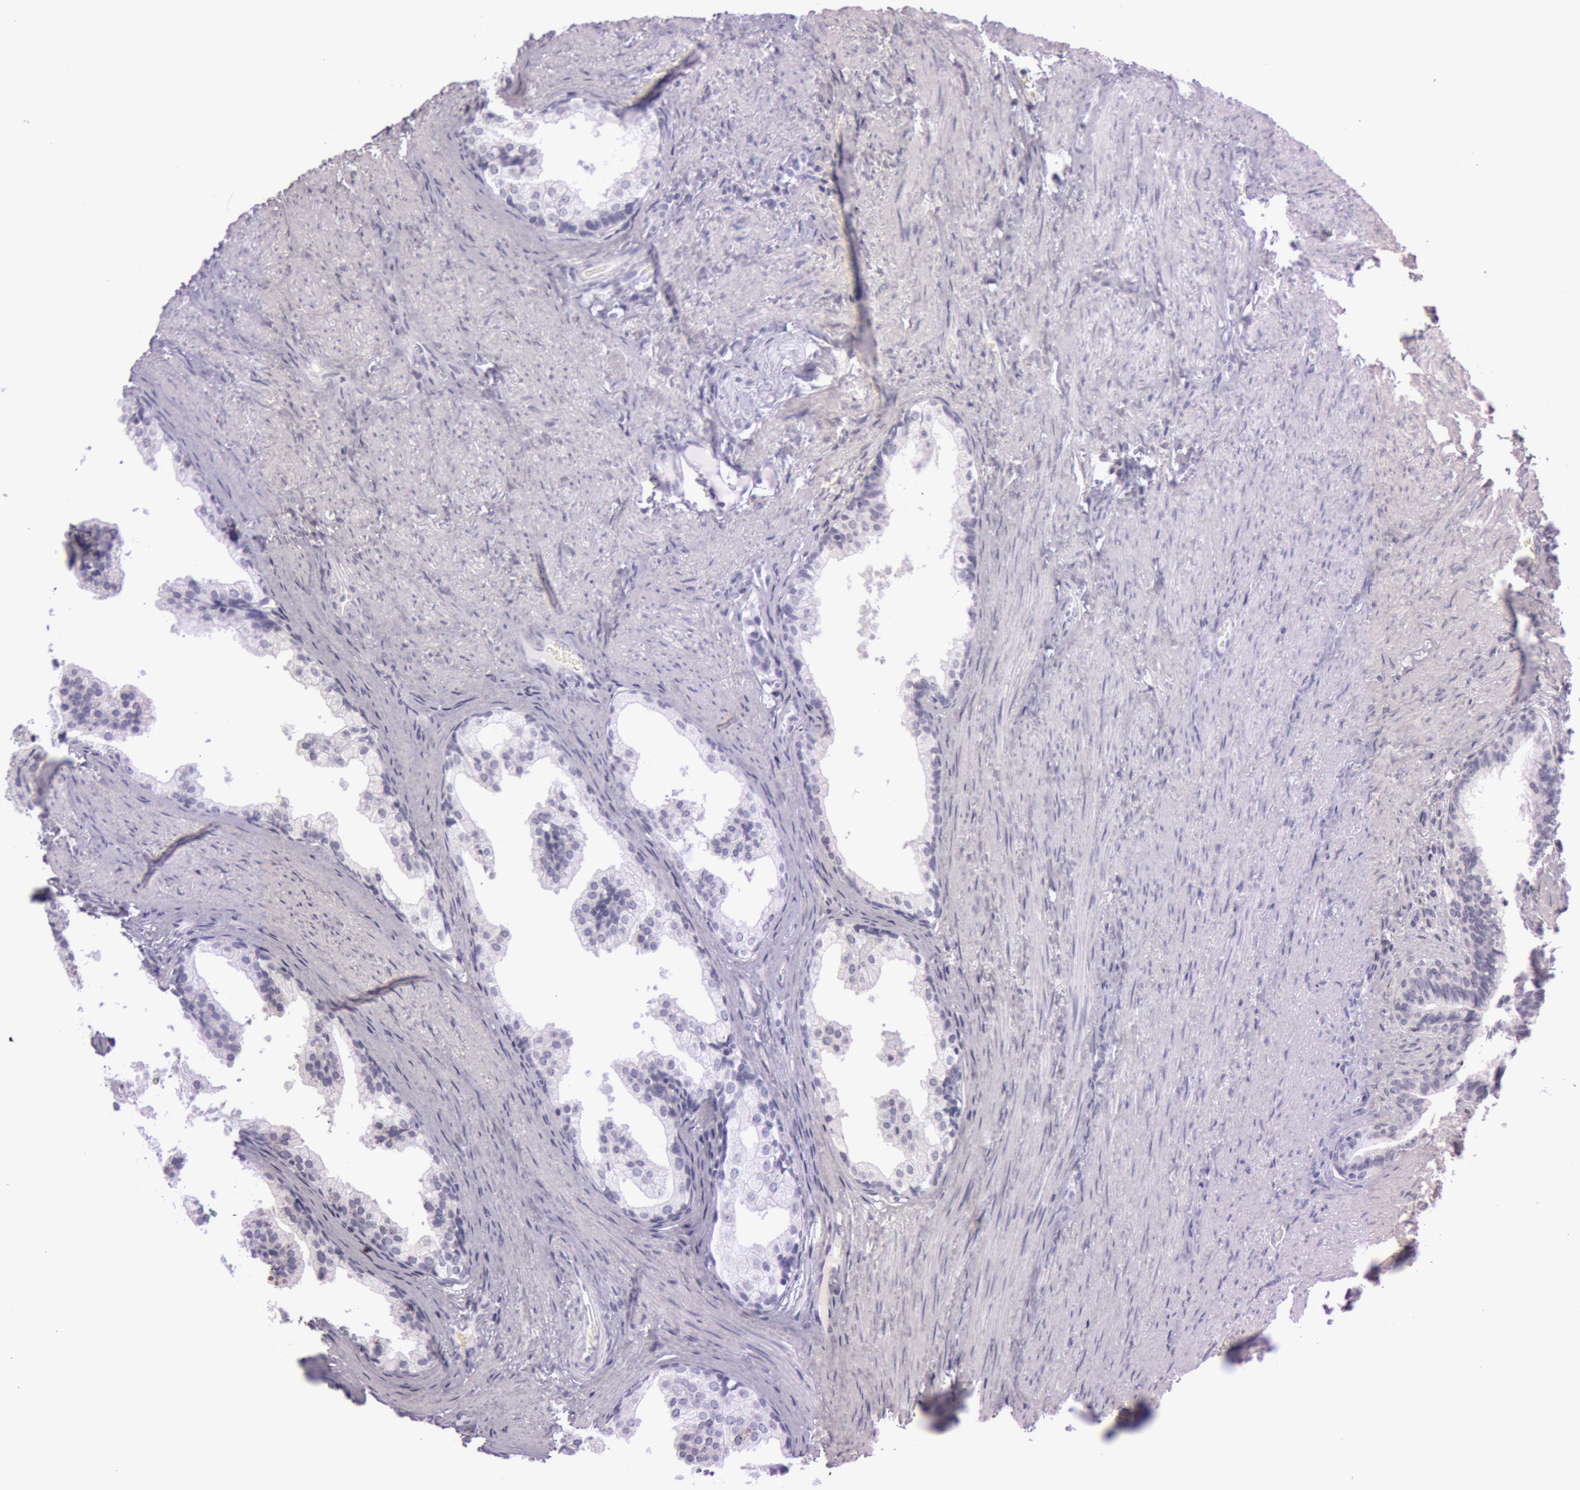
{"staining": {"intensity": "negative", "quantity": "none", "location": "none"}, "tissue": "prostate cancer", "cell_type": "Tumor cells", "image_type": "cancer", "snomed": [{"axis": "morphology", "description": "Adenocarcinoma, Medium grade"}, {"axis": "topography", "description": "Prostate"}], "caption": "This is an immunohistochemistry (IHC) micrograph of prostate medium-grade adenocarcinoma. There is no expression in tumor cells.", "gene": "S100A7", "patient": {"sex": "male", "age": 60}}